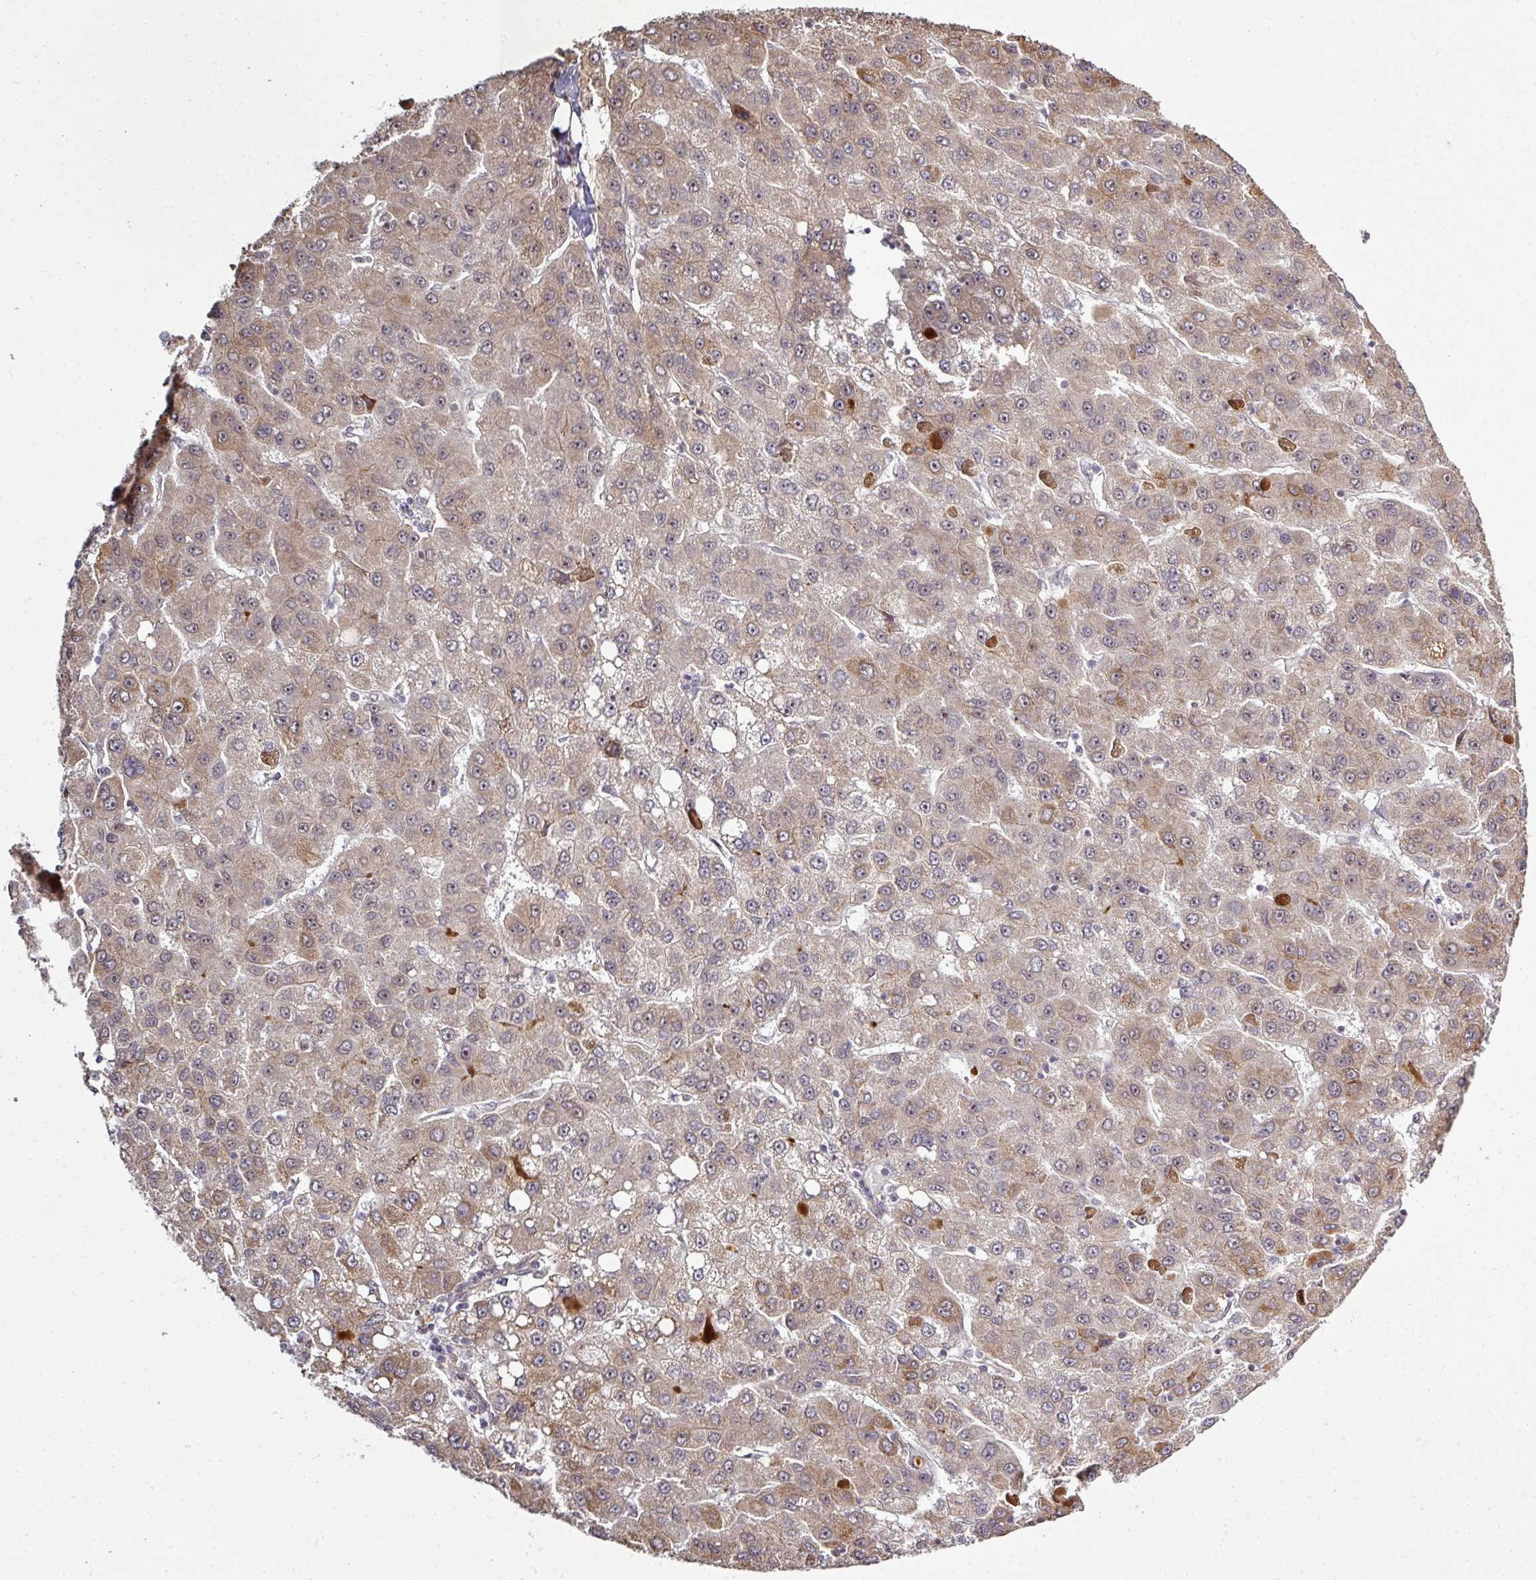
{"staining": {"intensity": "weak", "quantity": "25%-75%", "location": "cytoplasmic/membranous"}, "tissue": "liver cancer", "cell_type": "Tumor cells", "image_type": "cancer", "snomed": [{"axis": "morphology", "description": "Carcinoma, Hepatocellular, NOS"}, {"axis": "topography", "description": "Liver"}], "caption": "A micrograph of hepatocellular carcinoma (liver) stained for a protein reveals weak cytoplasmic/membranous brown staining in tumor cells. Nuclei are stained in blue.", "gene": "GTF2H3", "patient": {"sex": "female", "age": 82}}